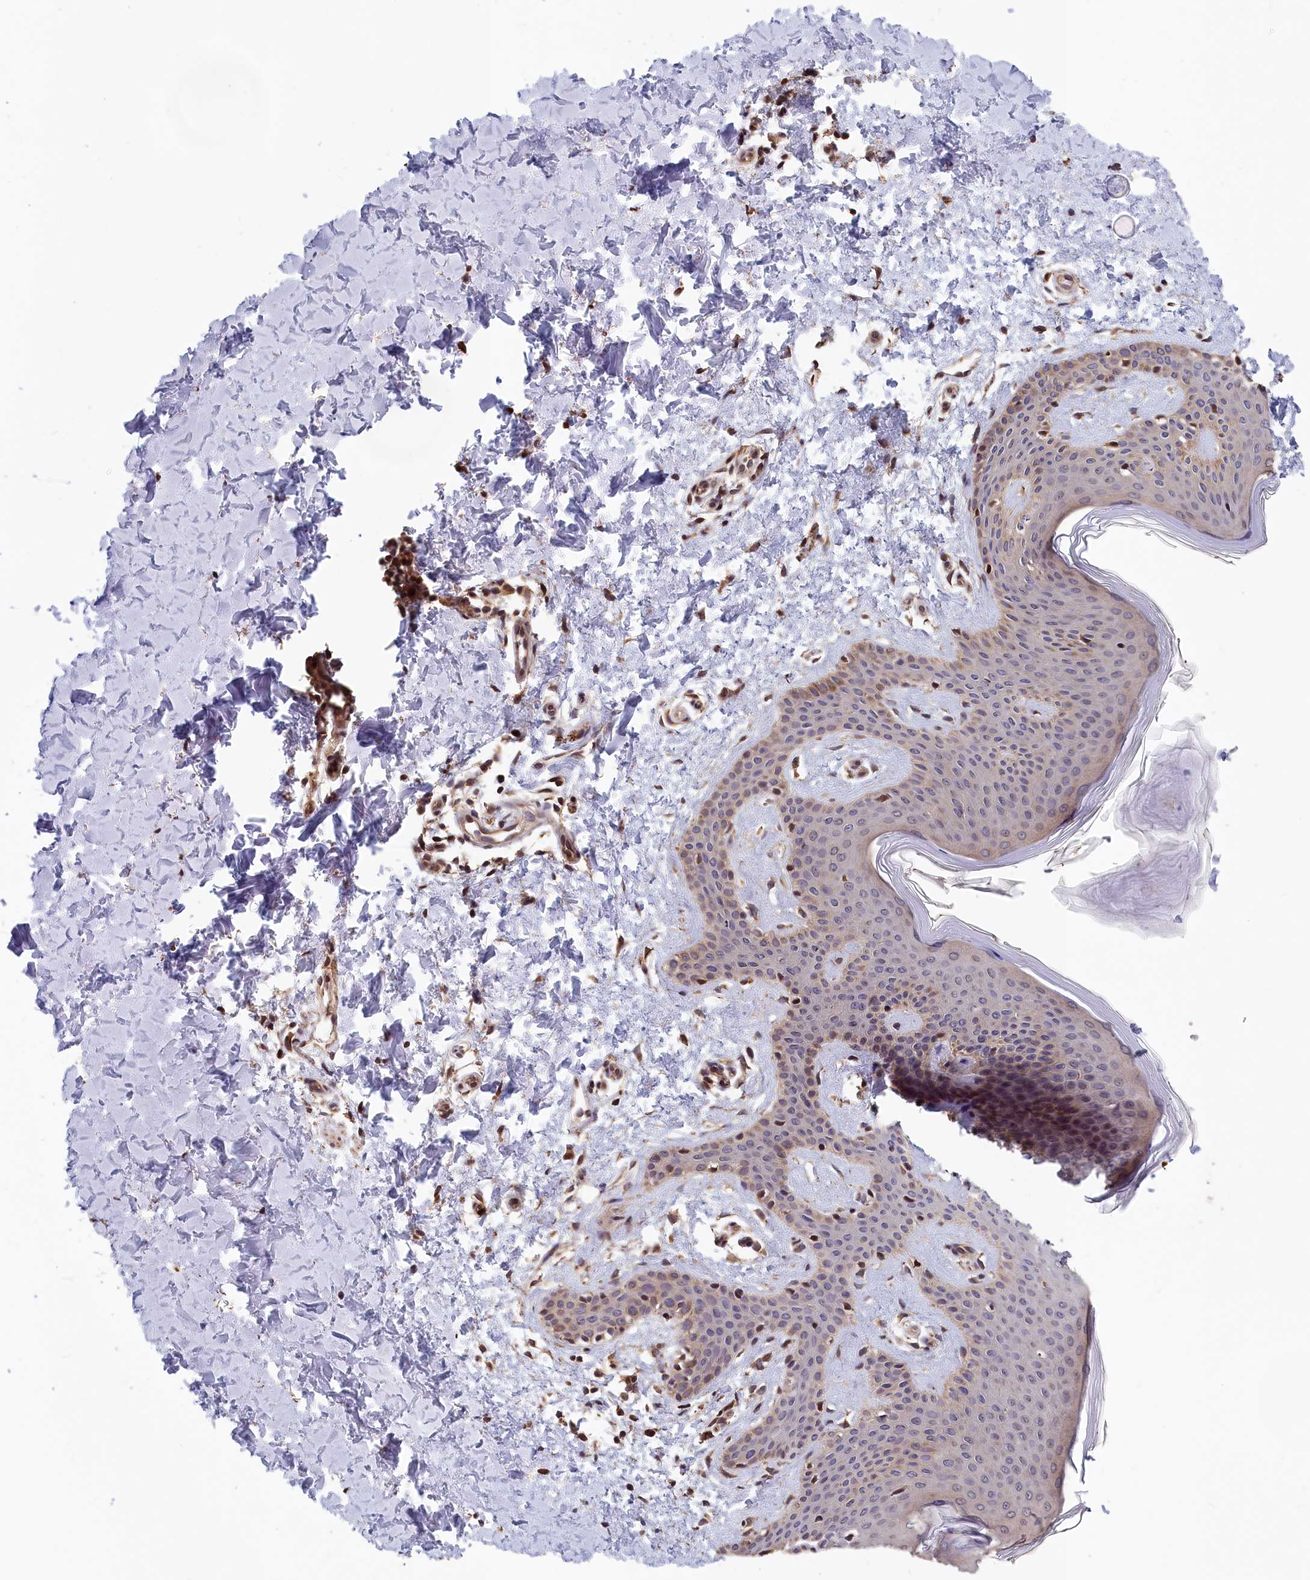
{"staining": {"intensity": "moderate", "quantity": ">75%", "location": "cytoplasmic/membranous"}, "tissue": "skin", "cell_type": "Fibroblasts", "image_type": "normal", "snomed": [{"axis": "morphology", "description": "Normal tissue, NOS"}, {"axis": "topography", "description": "Skin"}], "caption": "Unremarkable skin displays moderate cytoplasmic/membranous staining in about >75% of fibroblasts, visualized by immunohistochemistry. Nuclei are stained in blue.", "gene": "TMEM116", "patient": {"sex": "male", "age": 36}}